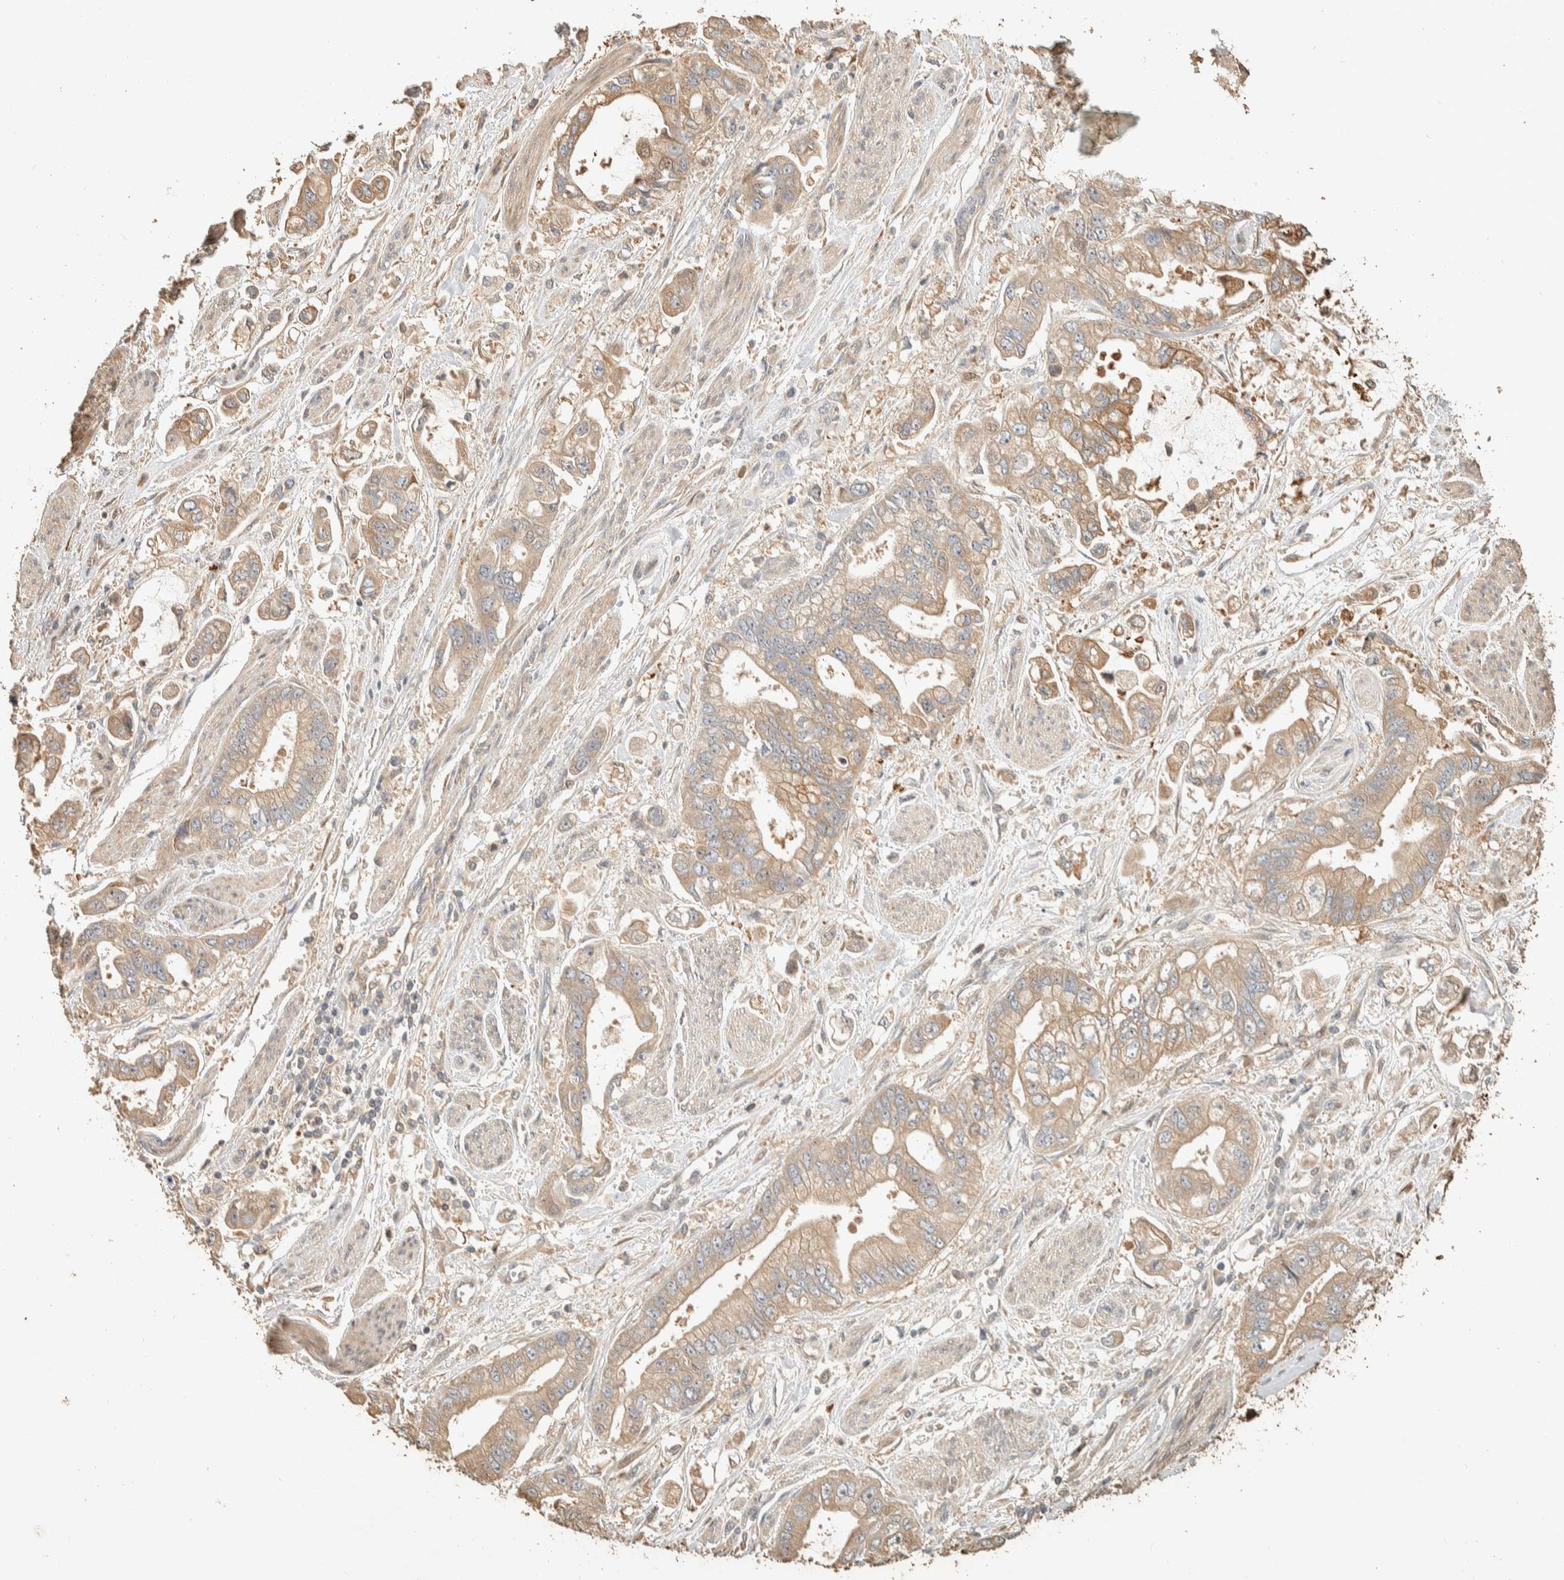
{"staining": {"intensity": "moderate", "quantity": "25%-75%", "location": "cytoplasmic/membranous"}, "tissue": "stomach cancer", "cell_type": "Tumor cells", "image_type": "cancer", "snomed": [{"axis": "morphology", "description": "Normal tissue, NOS"}, {"axis": "morphology", "description": "Adenocarcinoma, NOS"}, {"axis": "topography", "description": "Stomach"}], "caption": "Adenocarcinoma (stomach) stained with DAB immunohistochemistry demonstrates medium levels of moderate cytoplasmic/membranous positivity in about 25%-75% of tumor cells.", "gene": "EXOC7", "patient": {"sex": "male", "age": 62}}